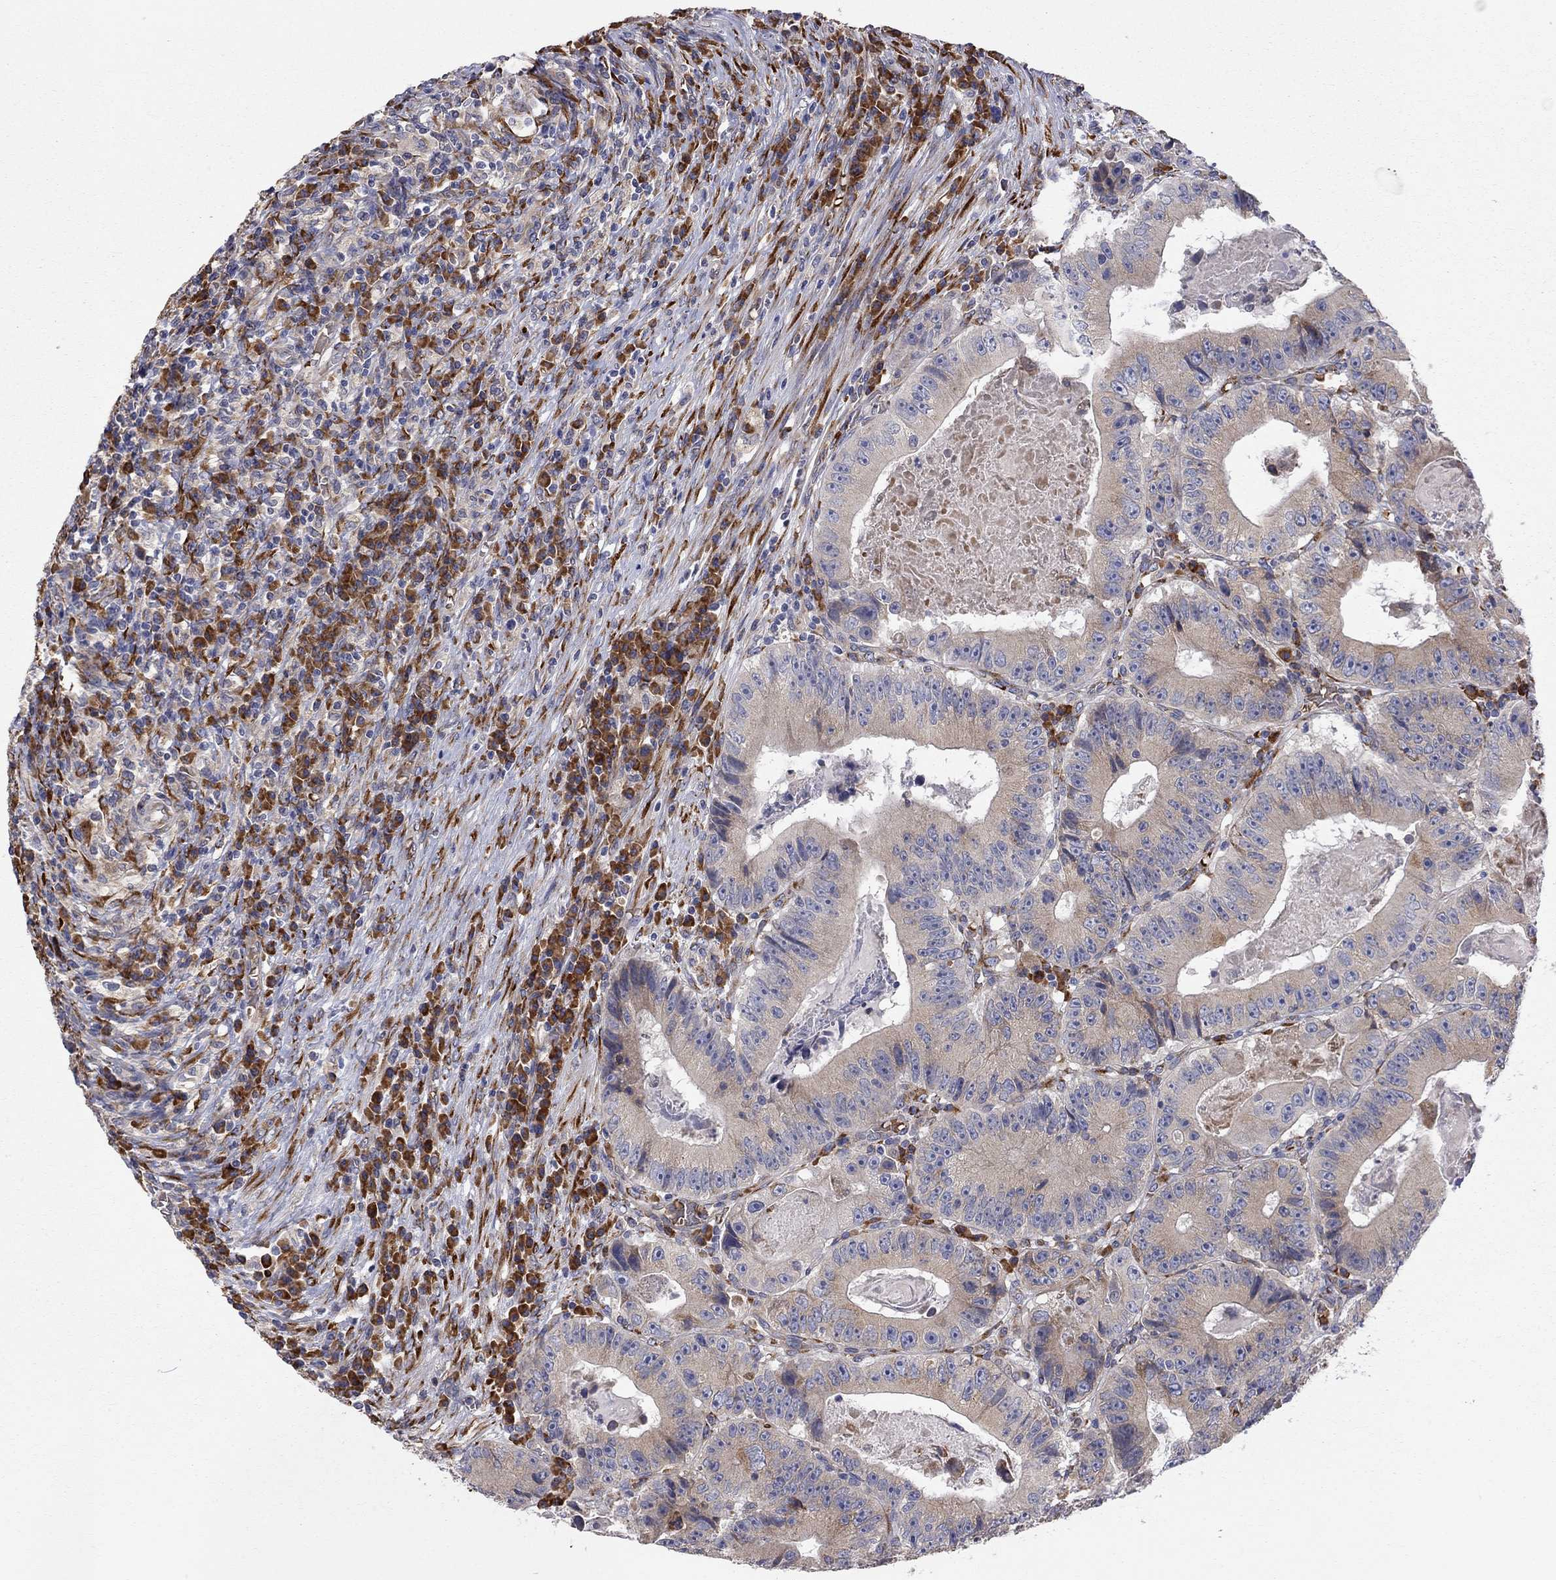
{"staining": {"intensity": "moderate", "quantity": "25%-75%", "location": "cytoplasmic/membranous"}, "tissue": "colorectal cancer", "cell_type": "Tumor cells", "image_type": "cancer", "snomed": [{"axis": "morphology", "description": "Adenocarcinoma, NOS"}, {"axis": "topography", "description": "Colon"}], "caption": "A histopathology image of colorectal adenocarcinoma stained for a protein reveals moderate cytoplasmic/membranous brown staining in tumor cells.", "gene": "CASTOR1", "patient": {"sex": "female", "age": 86}}